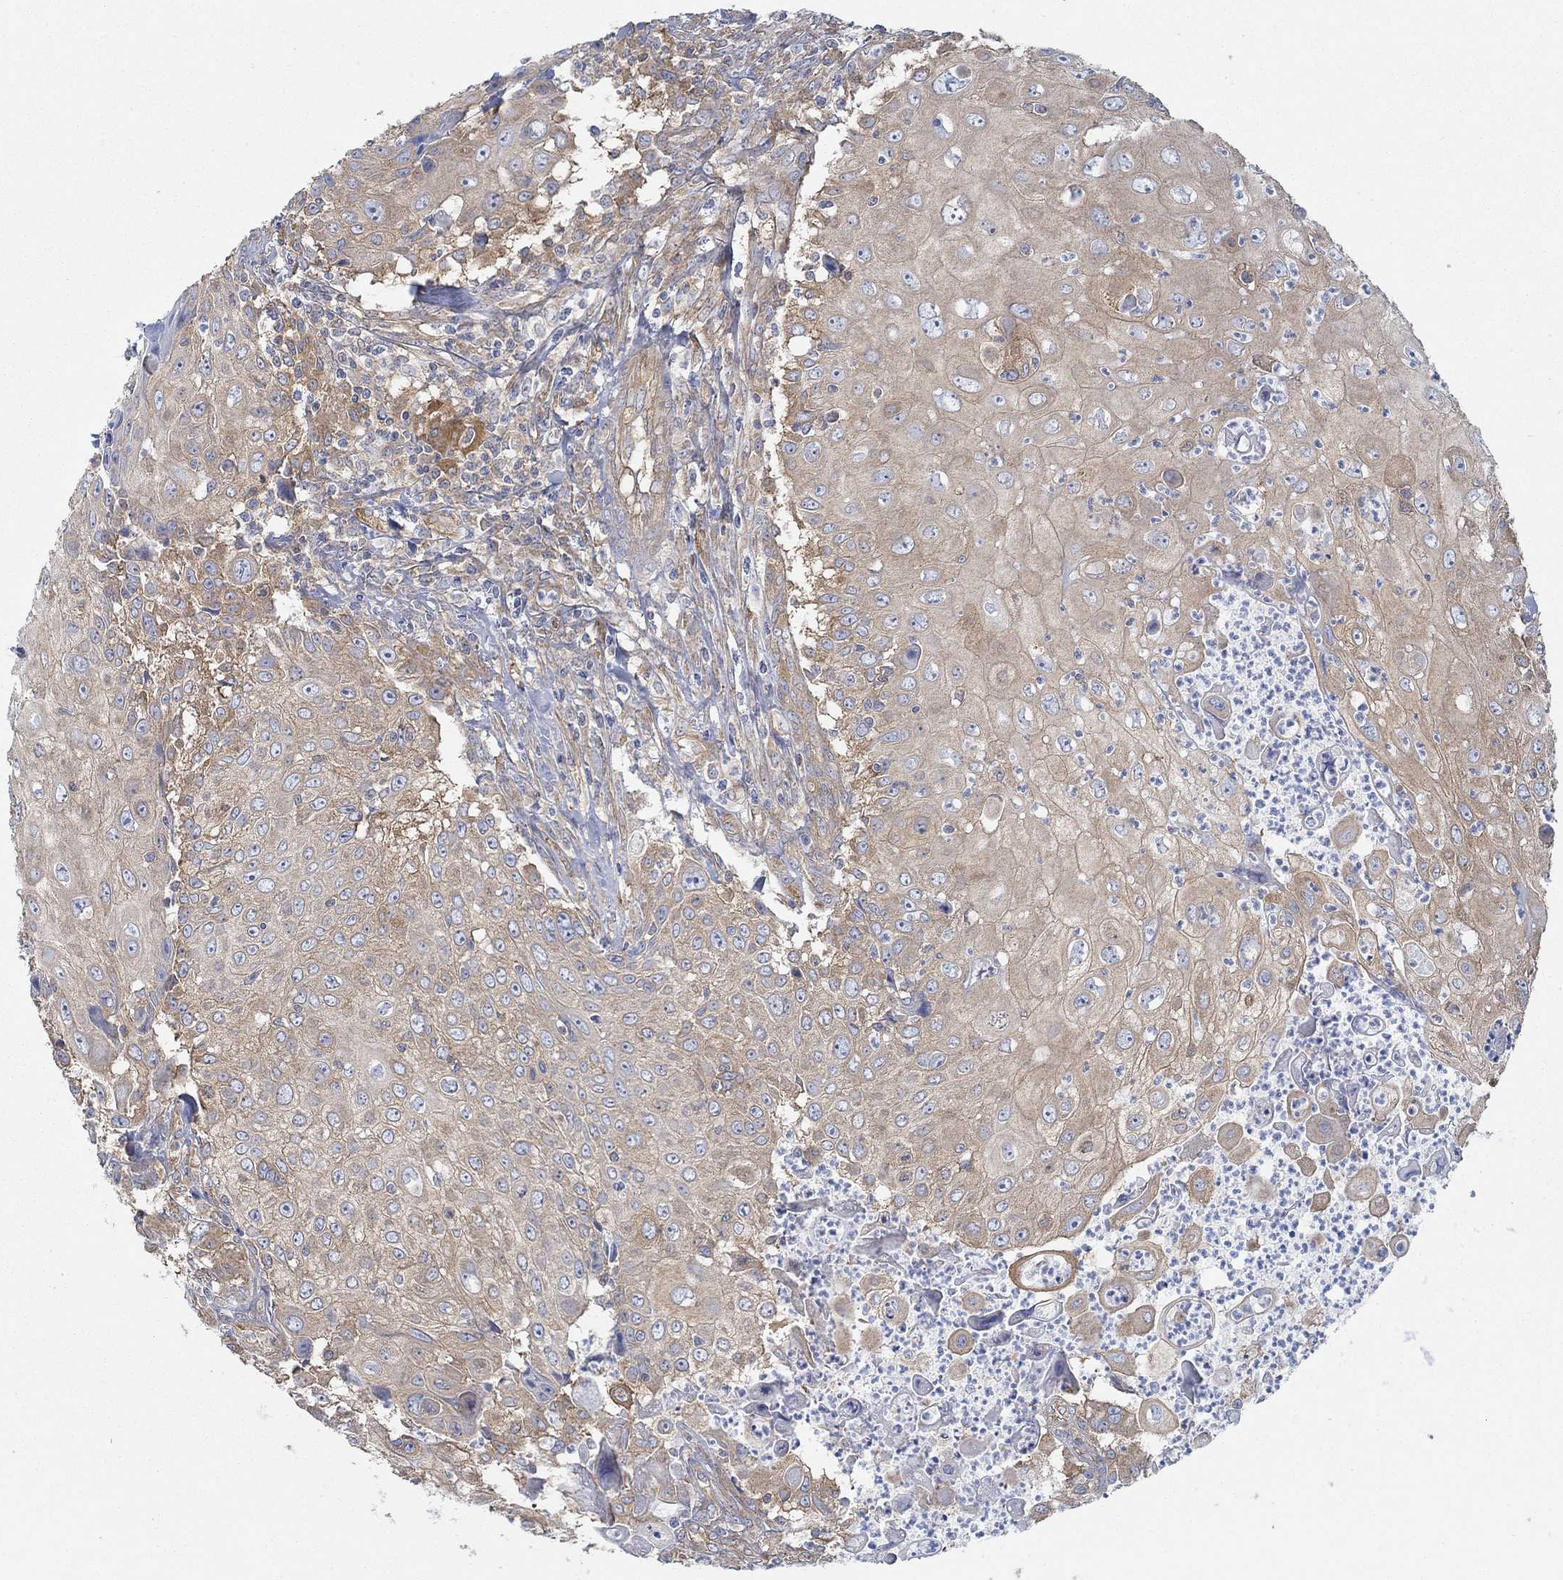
{"staining": {"intensity": "moderate", "quantity": "25%-75%", "location": "cytoplasmic/membranous"}, "tissue": "urothelial cancer", "cell_type": "Tumor cells", "image_type": "cancer", "snomed": [{"axis": "morphology", "description": "Urothelial carcinoma, High grade"}, {"axis": "topography", "description": "Urinary bladder"}], "caption": "Urothelial carcinoma (high-grade) stained with DAB (3,3'-diaminobenzidine) IHC displays medium levels of moderate cytoplasmic/membranous staining in about 25%-75% of tumor cells. (DAB = brown stain, brightfield microscopy at high magnification).", "gene": "SPAG9", "patient": {"sex": "female", "age": 79}}